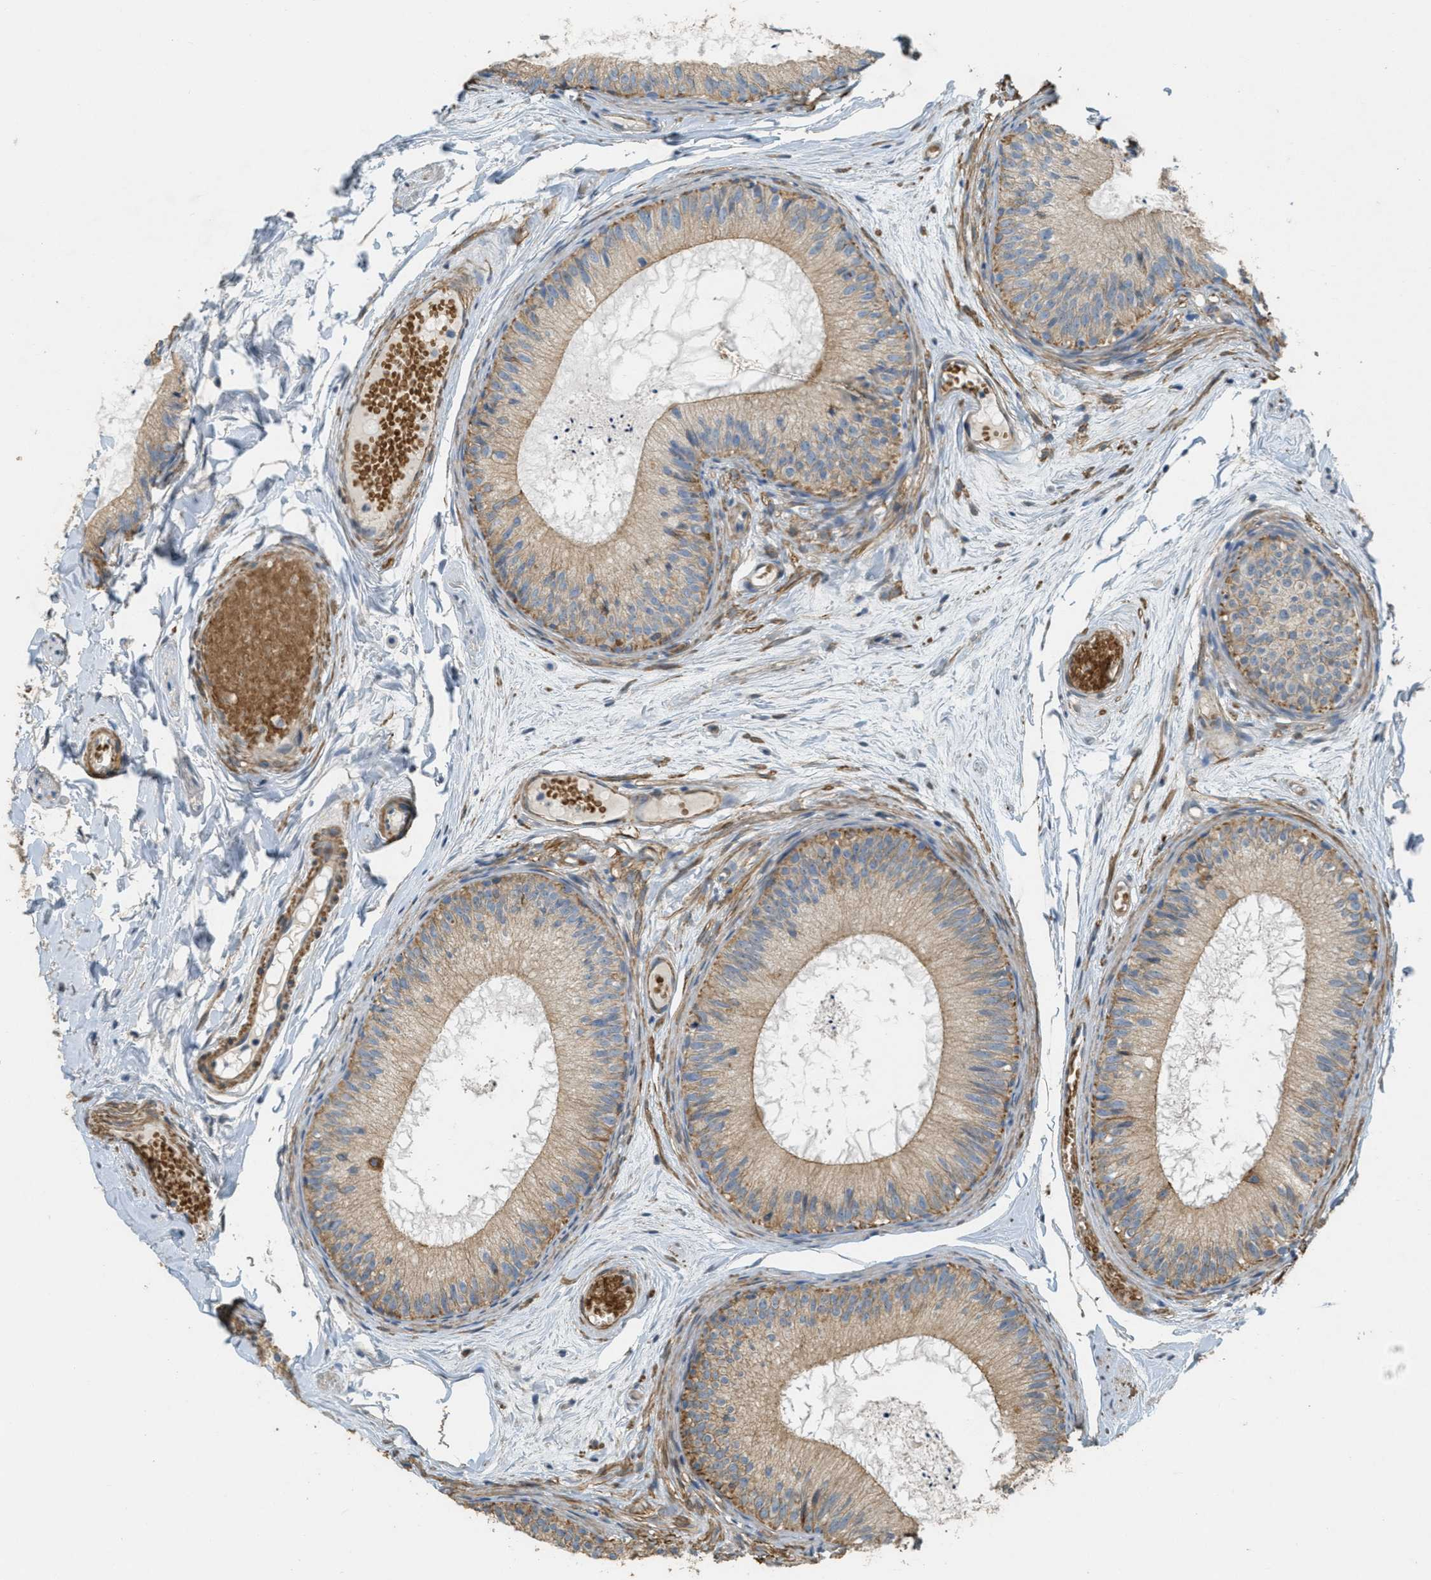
{"staining": {"intensity": "moderate", "quantity": ">75%", "location": "cytoplasmic/membranous"}, "tissue": "epididymis", "cell_type": "Glandular cells", "image_type": "normal", "snomed": [{"axis": "morphology", "description": "Normal tissue, NOS"}, {"axis": "topography", "description": "Epididymis"}], "caption": "Immunohistochemical staining of unremarkable human epididymis displays moderate cytoplasmic/membranous protein staining in approximately >75% of glandular cells. (DAB (3,3'-diaminobenzidine) IHC with brightfield microscopy, high magnification).", "gene": "MRS2", "patient": {"sex": "male", "age": 46}}